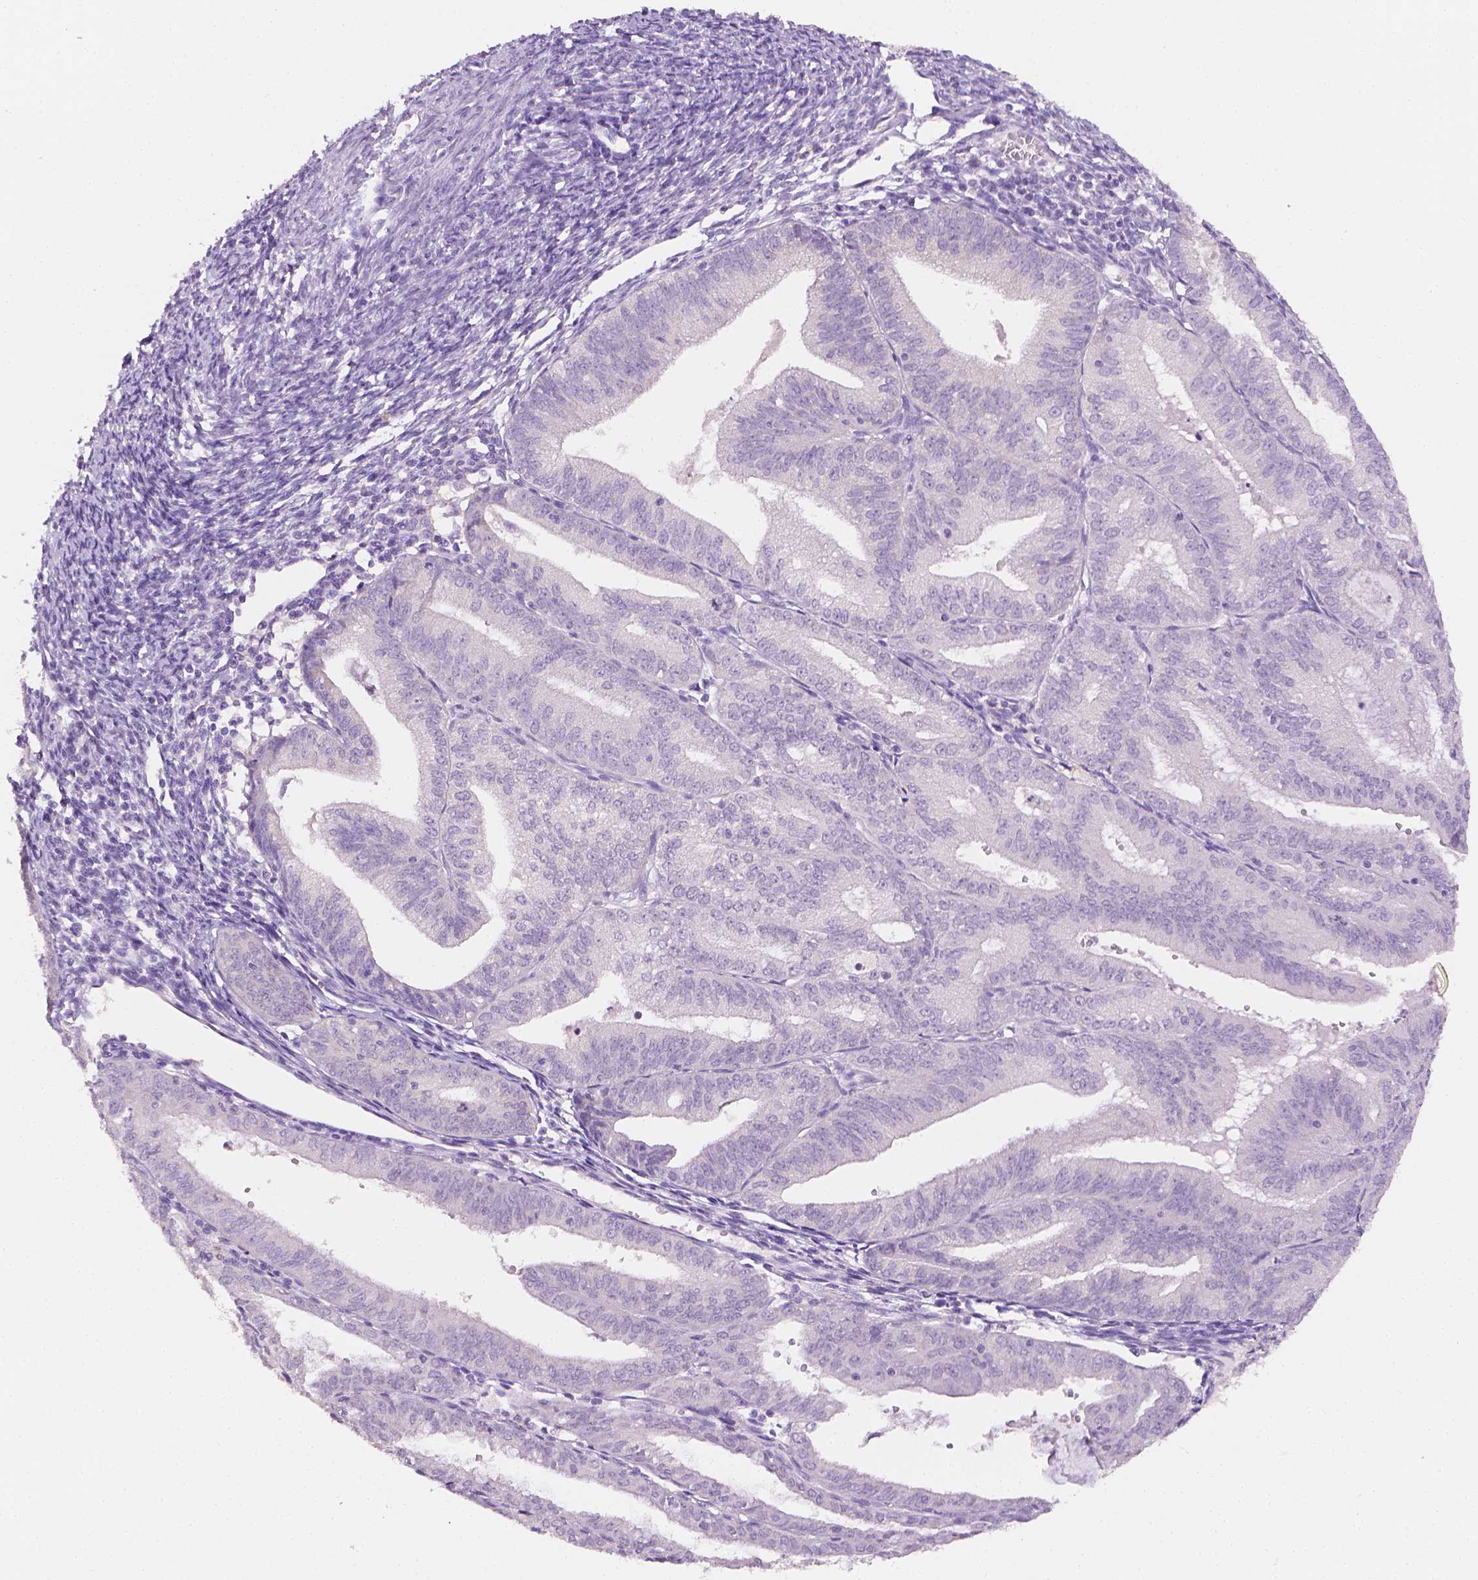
{"staining": {"intensity": "negative", "quantity": "none", "location": "none"}, "tissue": "endometrial cancer", "cell_type": "Tumor cells", "image_type": "cancer", "snomed": [{"axis": "morphology", "description": "Adenocarcinoma, NOS"}, {"axis": "topography", "description": "Endometrium"}], "caption": "IHC micrograph of neoplastic tissue: adenocarcinoma (endometrial) stained with DAB (3,3'-diaminobenzidine) exhibits no significant protein expression in tumor cells. The staining is performed using DAB brown chromogen with nuclei counter-stained in using hematoxylin.", "gene": "FASN", "patient": {"sex": "female", "age": 70}}